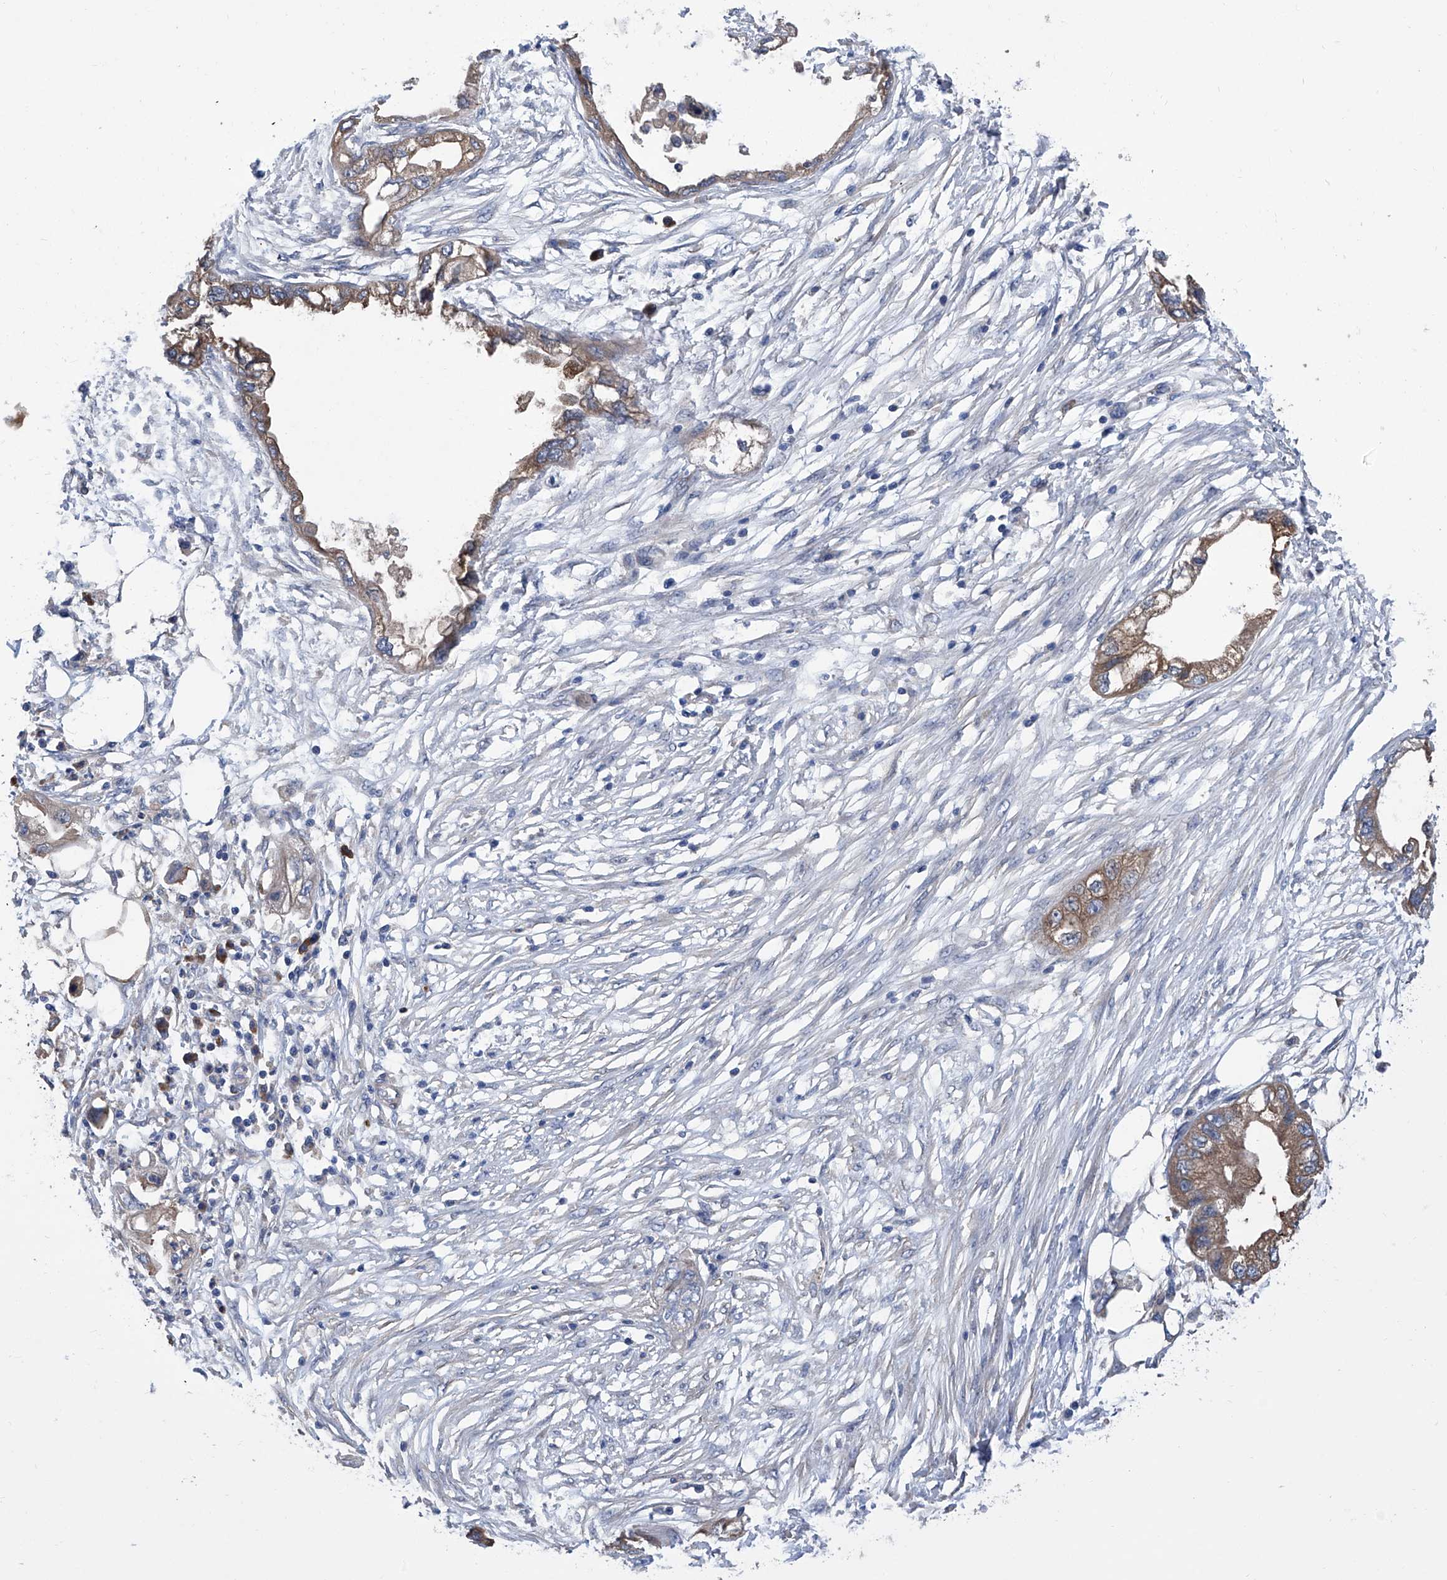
{"staining": {"intensity": "moderate", "quantity": "25%-75%", "location": "cytoplasmic/membranous"}, "tissue": "endometrial cancer", "cell_type": "Tumor cells", "image_type": "cancer", "snomed": [{"axis": "morphology", "description": "Adenocarcinoma, NOS"}, {"axis": "morphology", "description": "Adenocarcinoma, metastatic, NOS"}, {"axis": "topography", "description": "Adipose tissue"}, {"axis": "topography", "description": "Endometrium"}], "caption": "A brown stain highlights moderate cytoplasmic/membranous expression of a protein in human endometrial cancer tumor cells.", "gene": "SMS", "patient": {"sex": "female", "age": 67}}